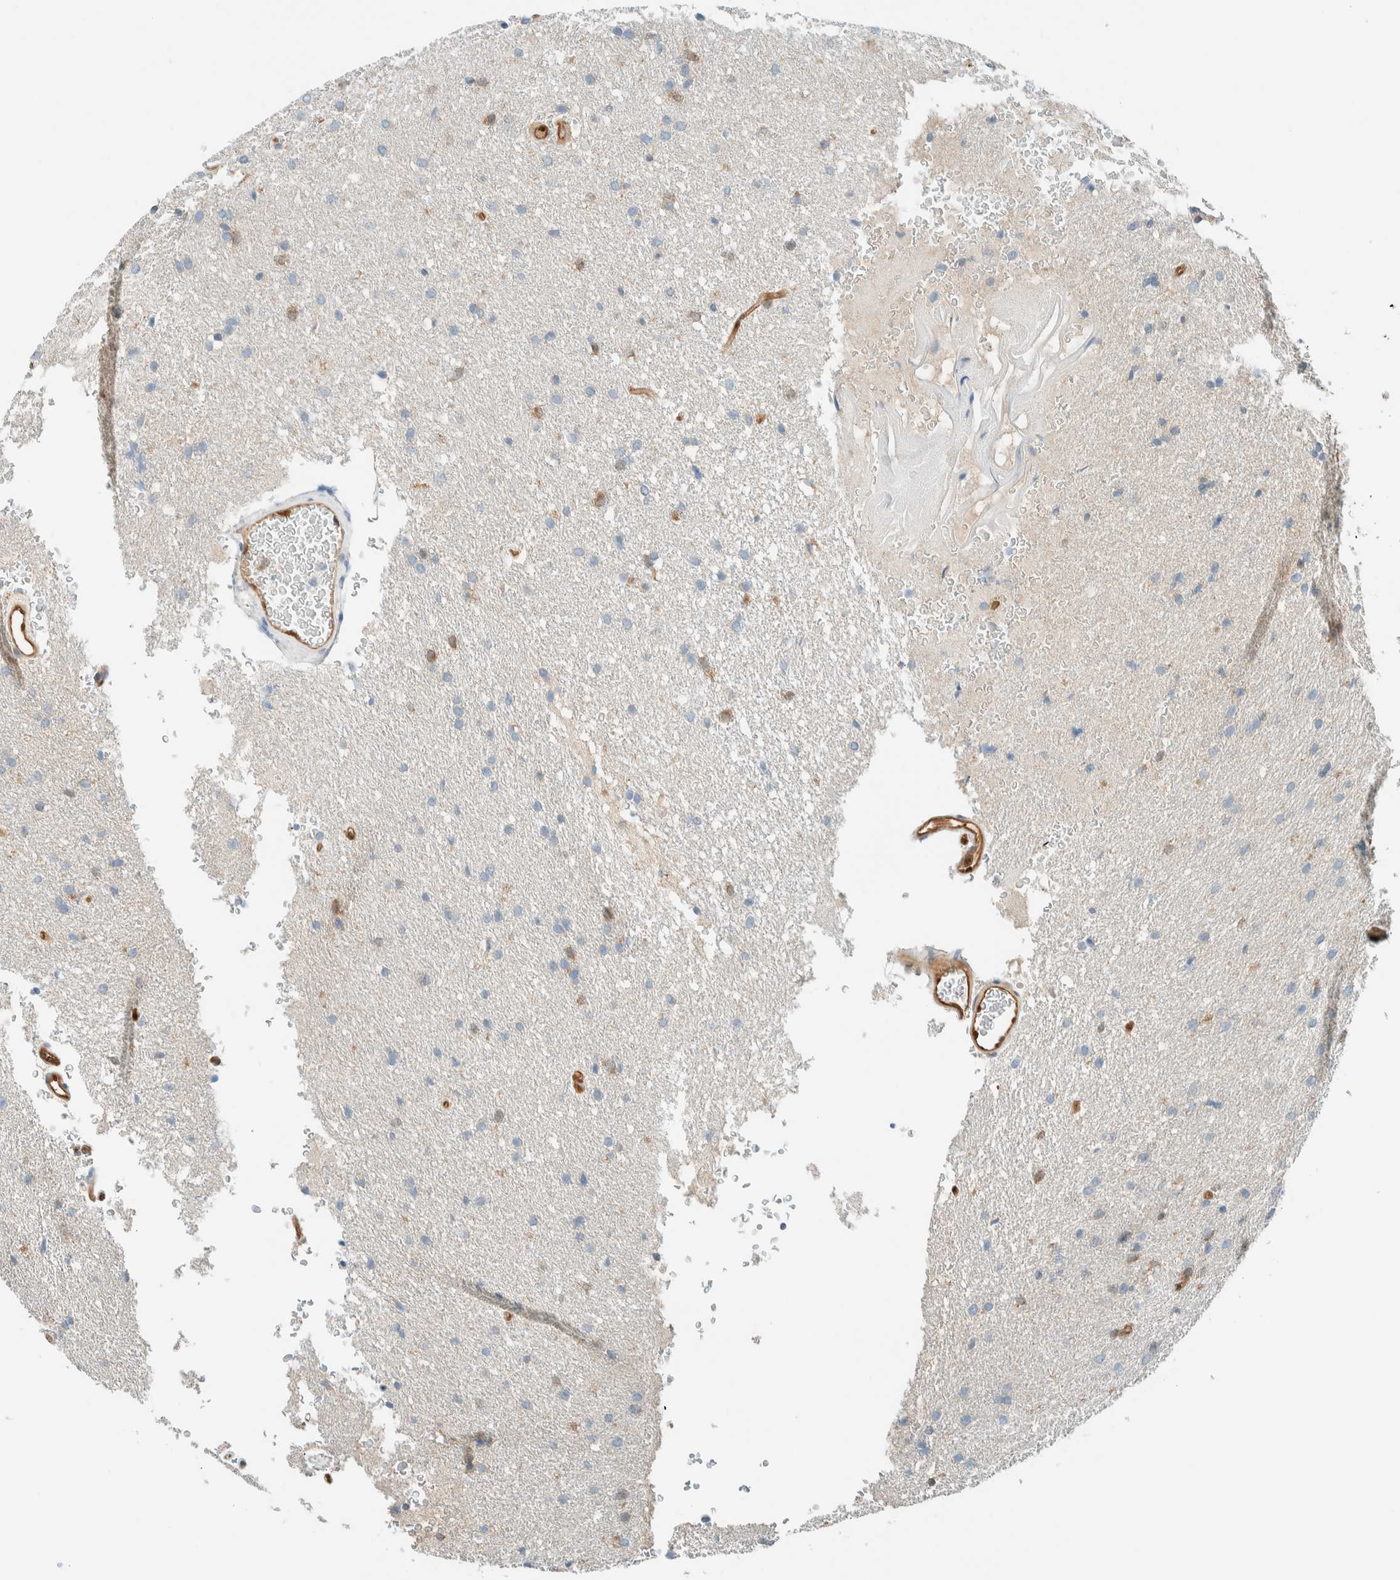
{"staining": {"intensity": "negative", "quantity": "none", "location": "none"}, "tissue": "glioma", "cell_type": "Tumor cells", "image_type": "cancer", "snomed": [{"axis": "morphology", "description": "Glioma, malignant, Low grade"}, {"axis": "topography", "description": "Brain"}], "caption": "DAB (3,3'-diaminobenzidine) immunohistochemical staining of glioma shows no significant positivity in tumor cells.", "gene": "NXN", "patient": {"sex": "female", "age": 37}}